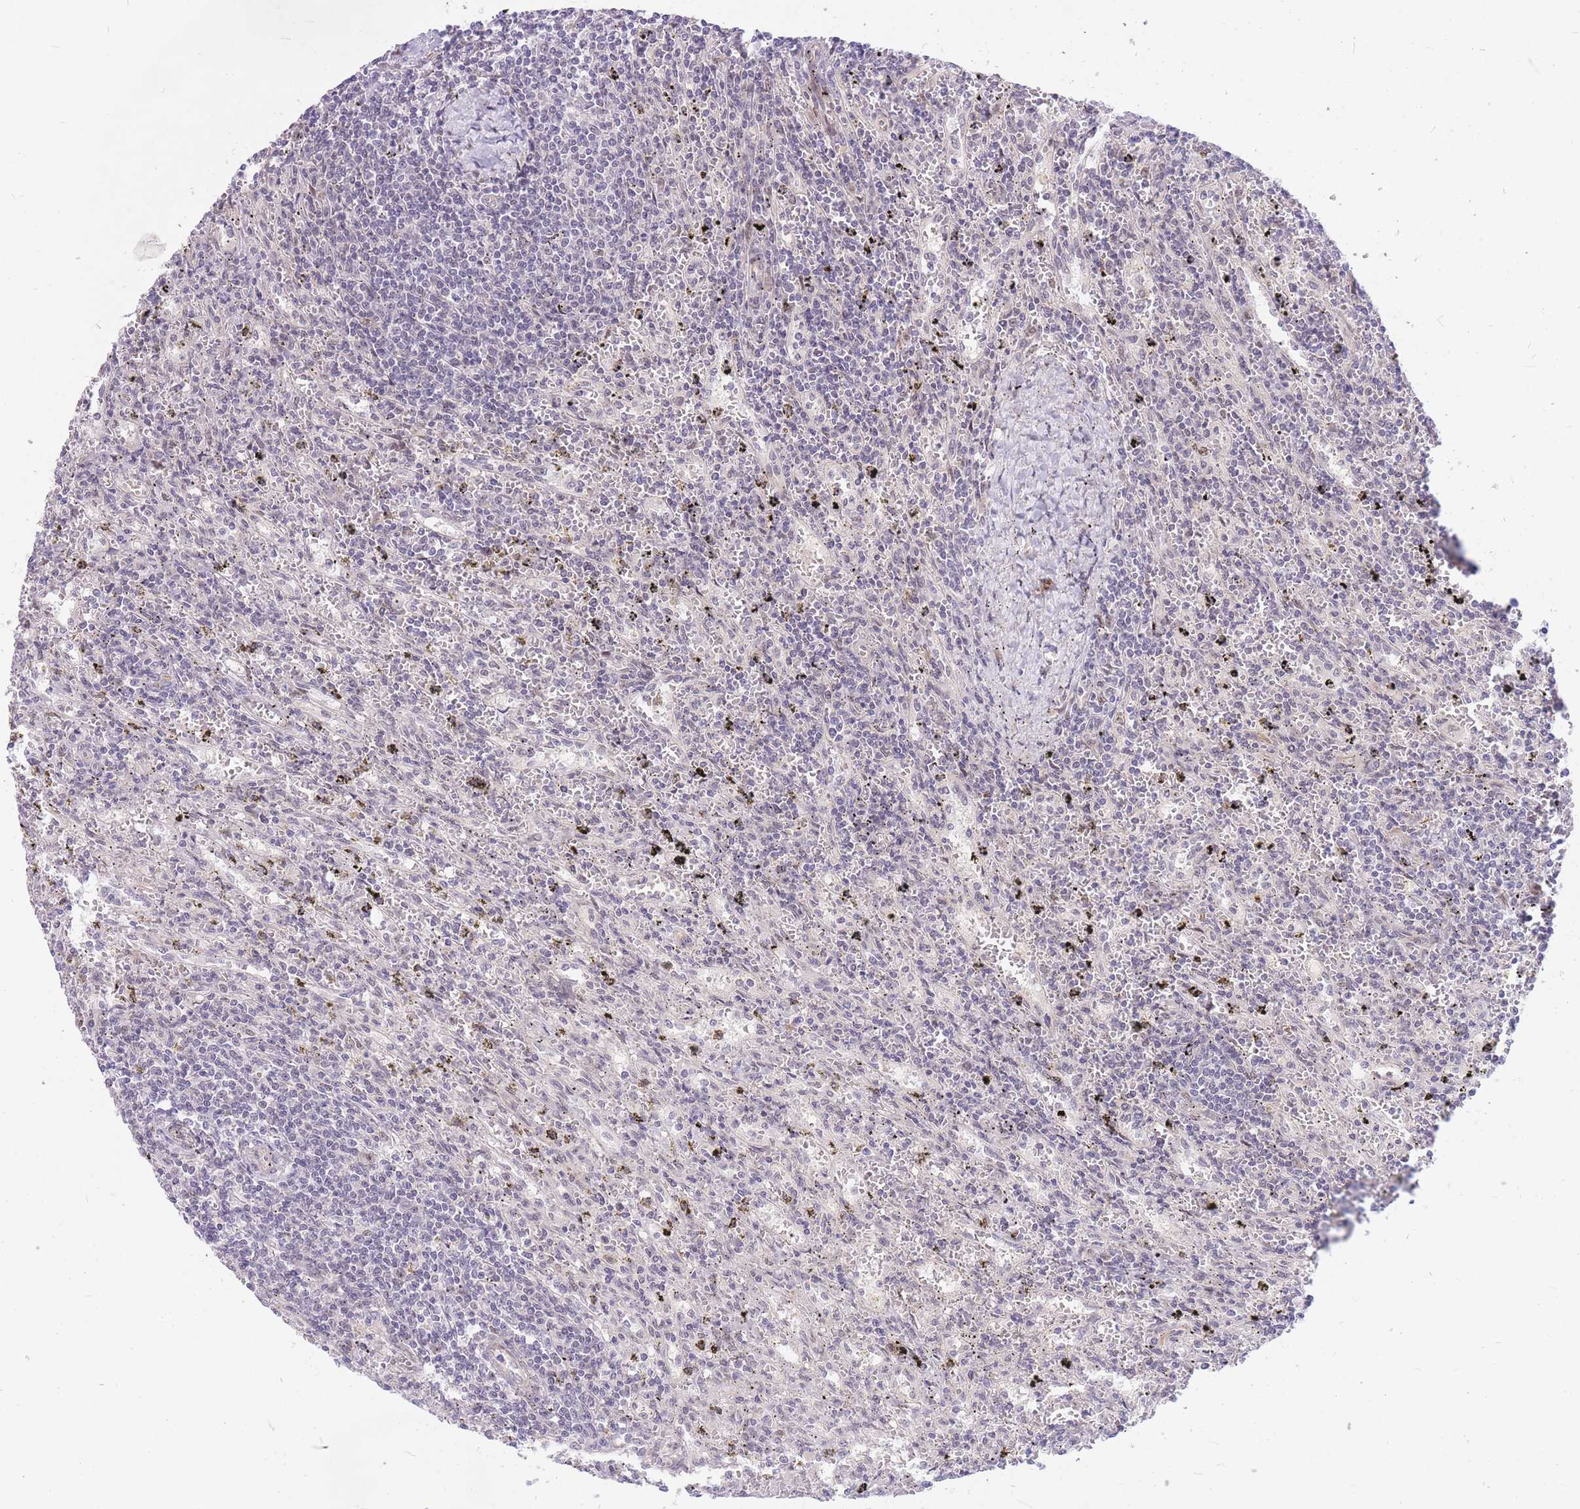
{"staining": {"intensity": "negative", "quantity": "none", "location": "none"}, "tissue": "lymphoma", "cell_type": "Tumor cells", "image_type": "cancer", "snomed": [{"axis": "morphology", "description": "Malignant lymphoma, non-Hodgkin's type, Low grade"}, {"axis": "topography", "description": "Spleen"}], "caption": "An image of lymphoma stained for a protein shows no brown staining in tumor cells.", "gene": "ERCC2", "patient": {"sex": "male", "age": 76}}